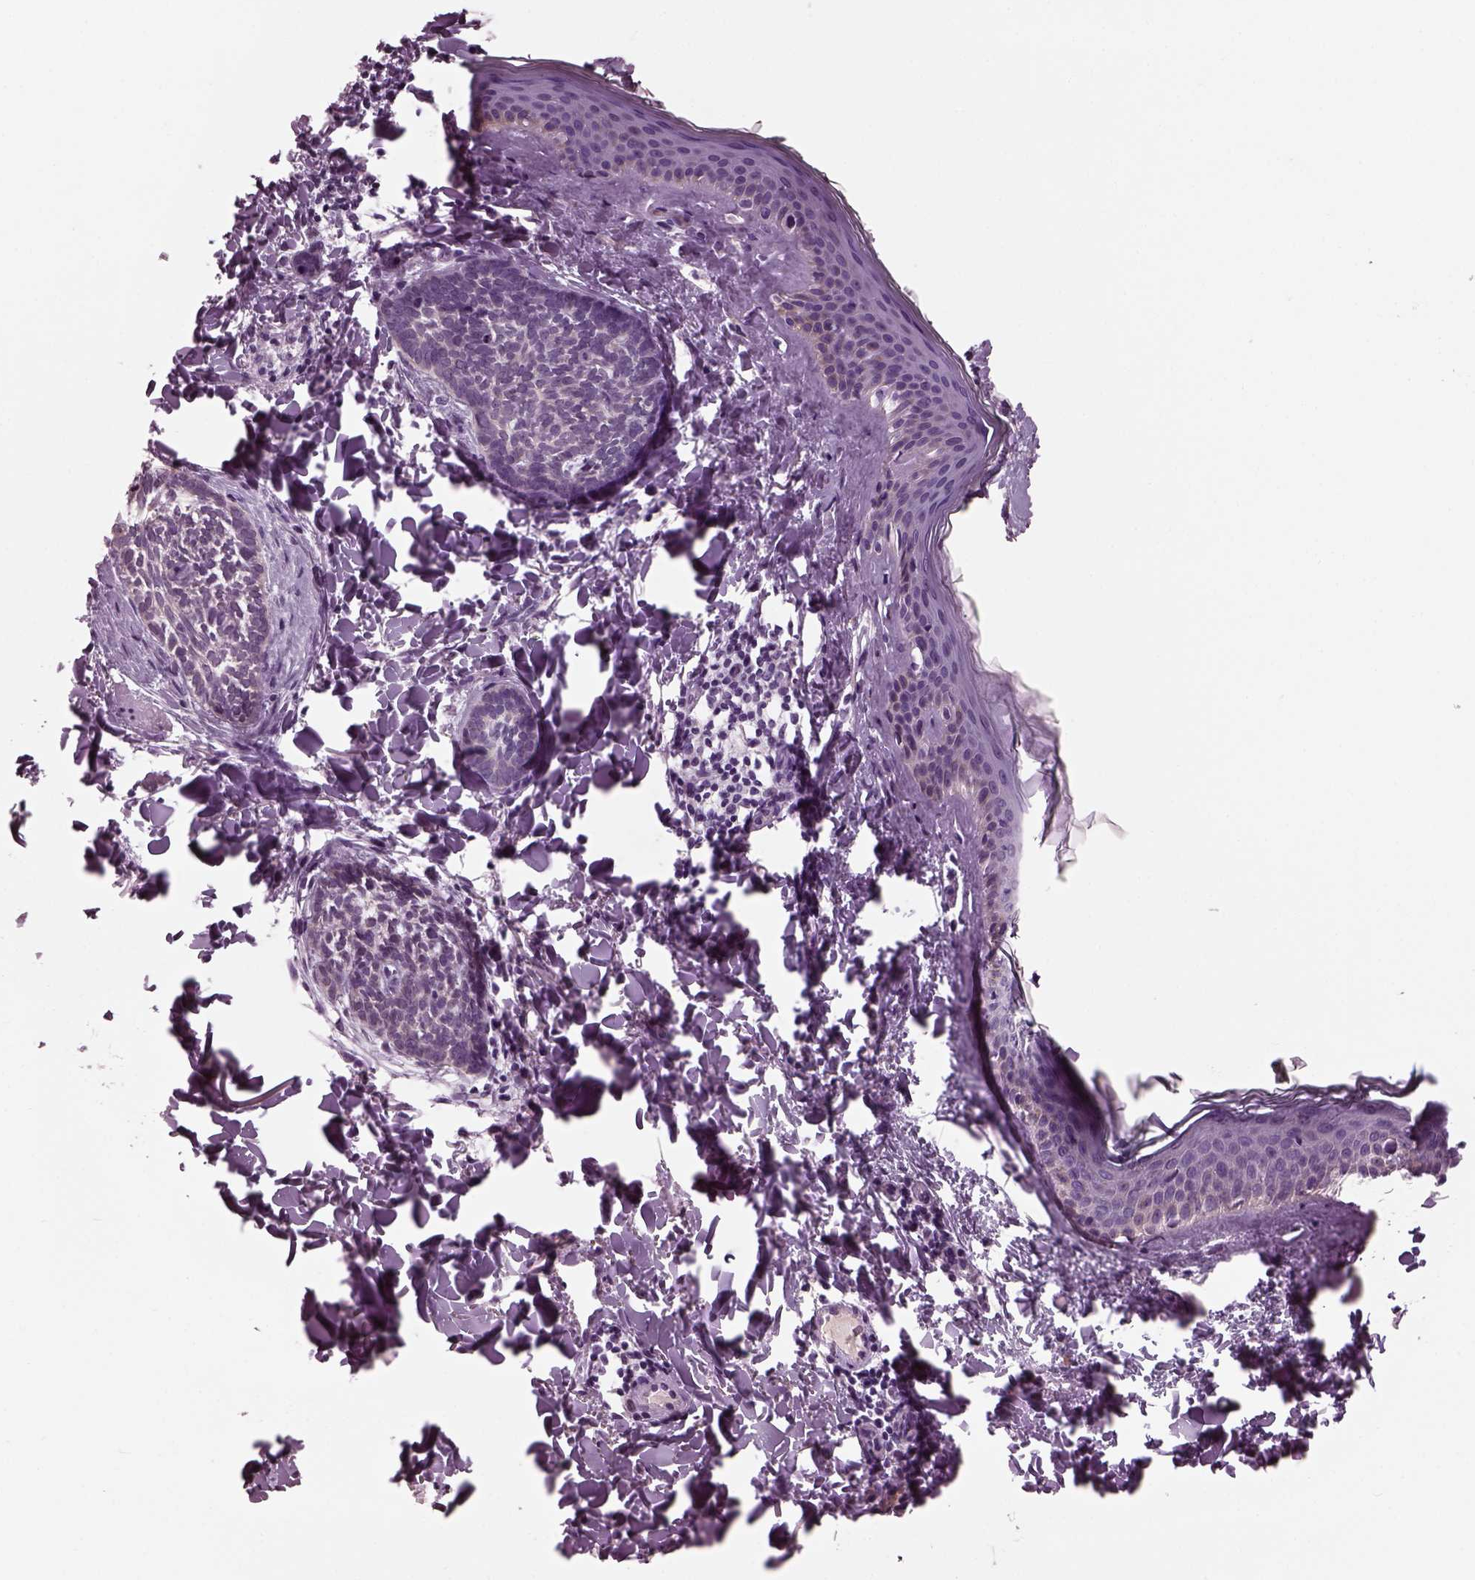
{"staining": {"intensity": "negative", "quantity": "none", "location": "none"}, "tissue": "skin cancer", "cell_type": "Tumor cells", "image_type": "cancer", "snomed": [{"axis": "morphology", "description": "Normal tissue, NOS"}, {"axis": "morphology", "description": "Basal cell carcinoma"}, {"axis": "topography", "description": "Skin"}], "caption": "Human basal cell carcinoma (skin) stained for a protein using immunohistochemistry displays no positivity in tumor cells.", "gene": "CLCN4", "patient": {"sex": "male", "age": 46}}